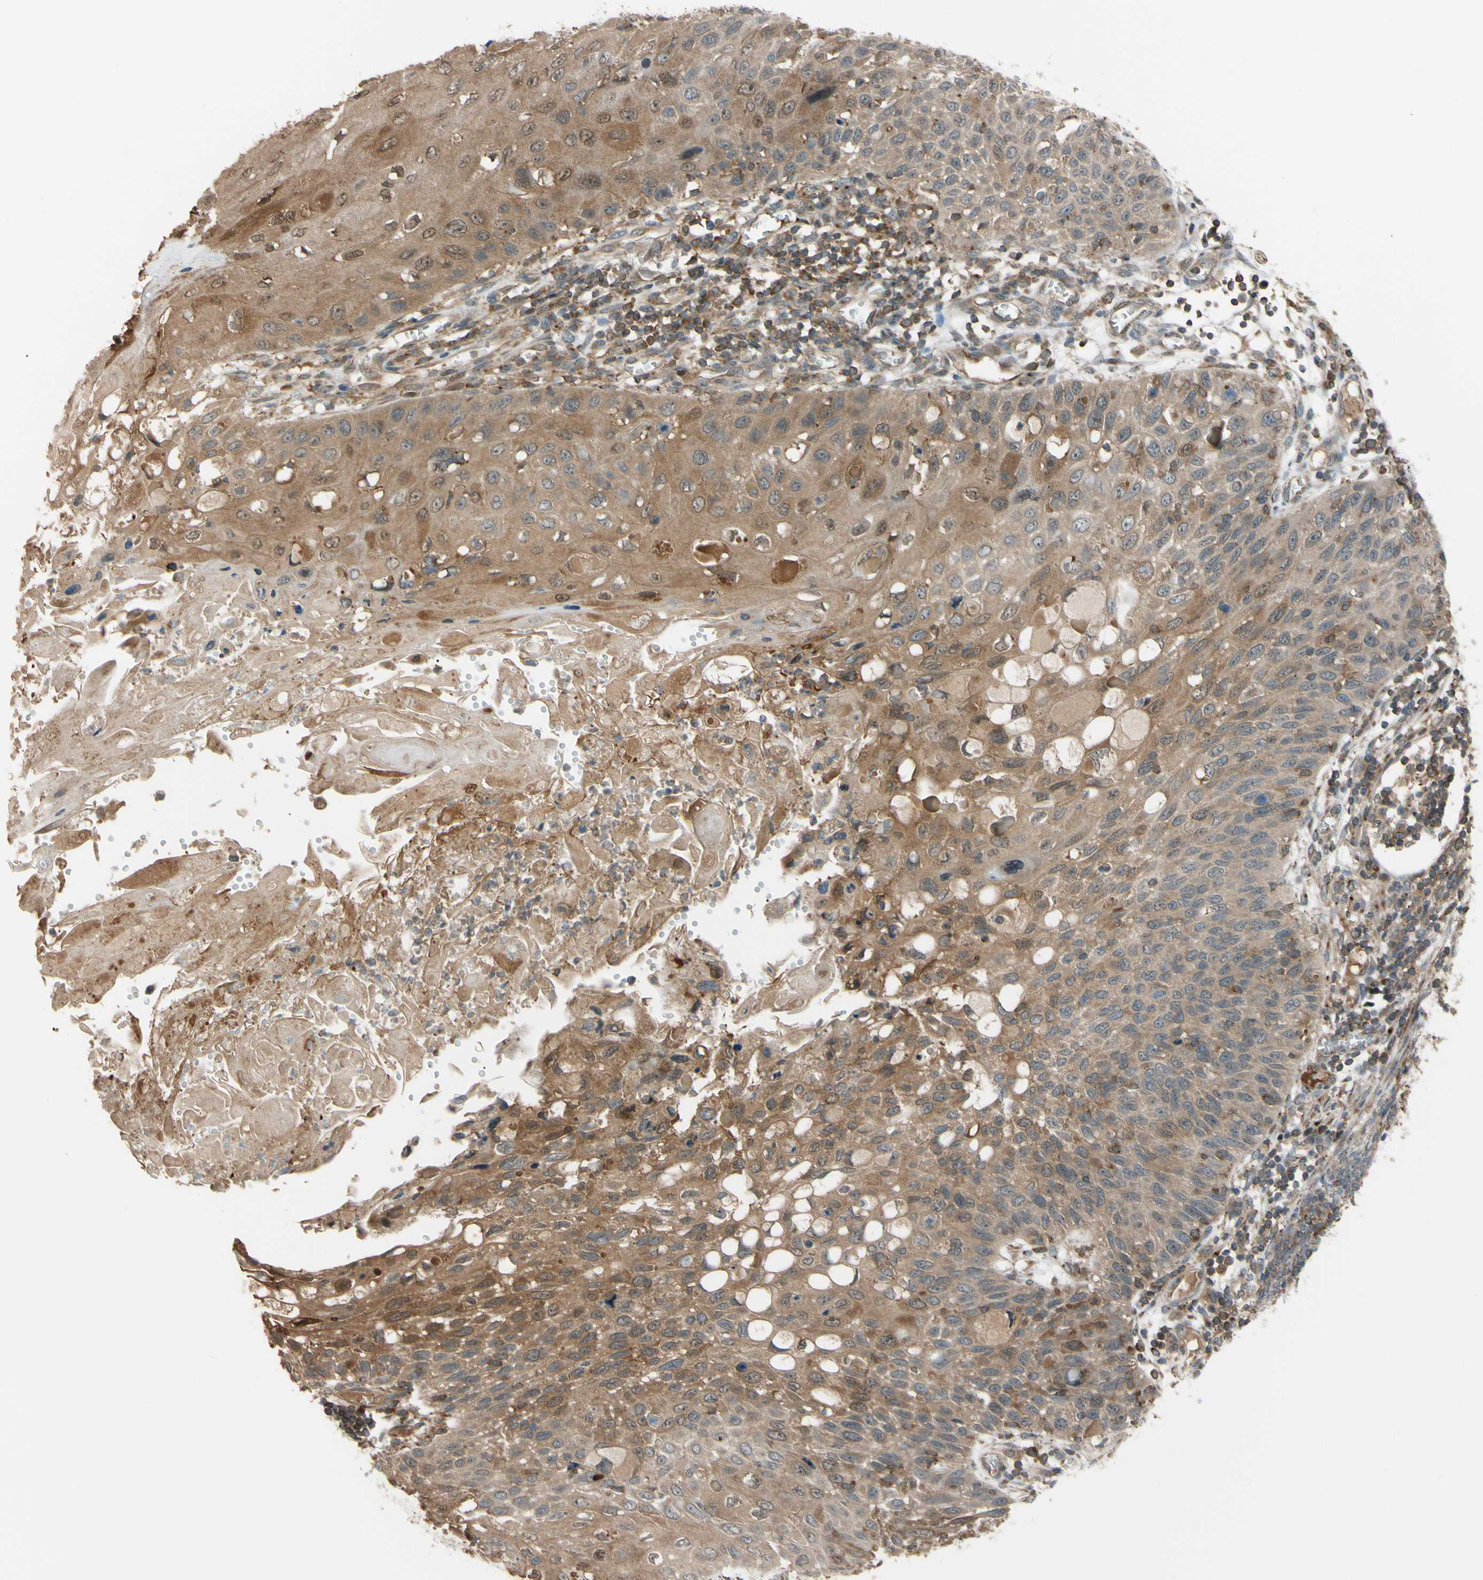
{"staining": {"intensity": "moderate", "quantity": "25%-75%", "location": "cytoplasmic/membranous,nuclear"}, "tissue": "cervical cancer", "cell_type": "Tumor cells", "image_type": "cancer", "snomed": [{"axis": "morphology", "description": "Squamous cell carcinoma, NOS"}, {"axis": "topography", "description": "Cervix"}], "caption": "An image showing moderate cytoplasmic/membranous and nuclear positivity in about 25%-75% of tumor cells in cervical cancer, as visualized by brown immunohistochemical staining.", "gene": "FLII", "patient": {"sex": "female", "age": 70}}